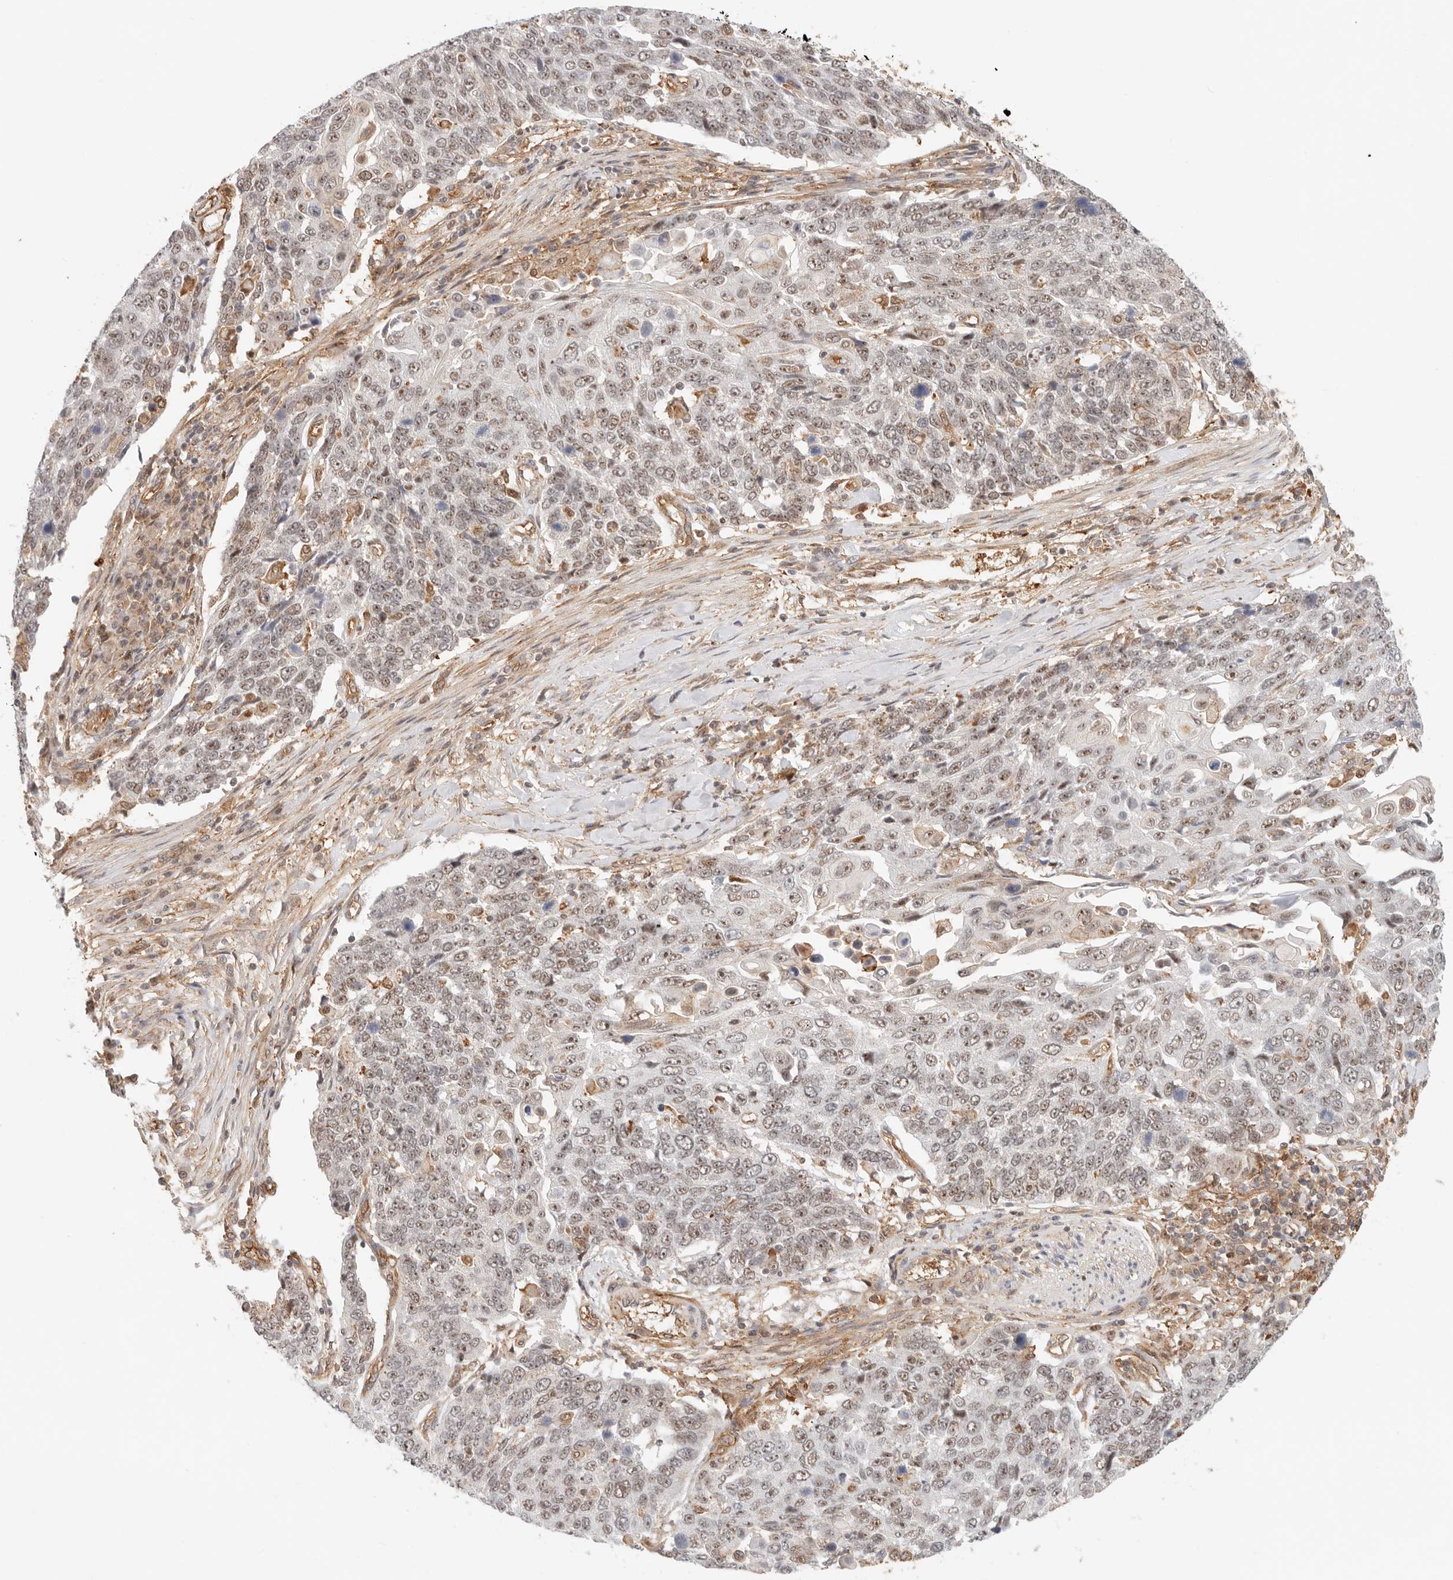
{"staining": {"intensity": "moderate", "quantity": ">75%", "location": "nuclear"}, "tissue": "lung cancer", "cell_type": "Tumor cells", "image_type": "cancer", "snomed": [{"axis": "morphology", "description": "Squamous cell carcinoma, NOS"}, {"axis": "topography", "description": "Lung"}], "caption": "Squamous cell carcinoma (lung) stained for a protein (brown) exhibits moderate nuclear positive staining in about >75% of tumor cells.", "gene": "HEXD", "patient": {"sex": "male", "age": 66}}